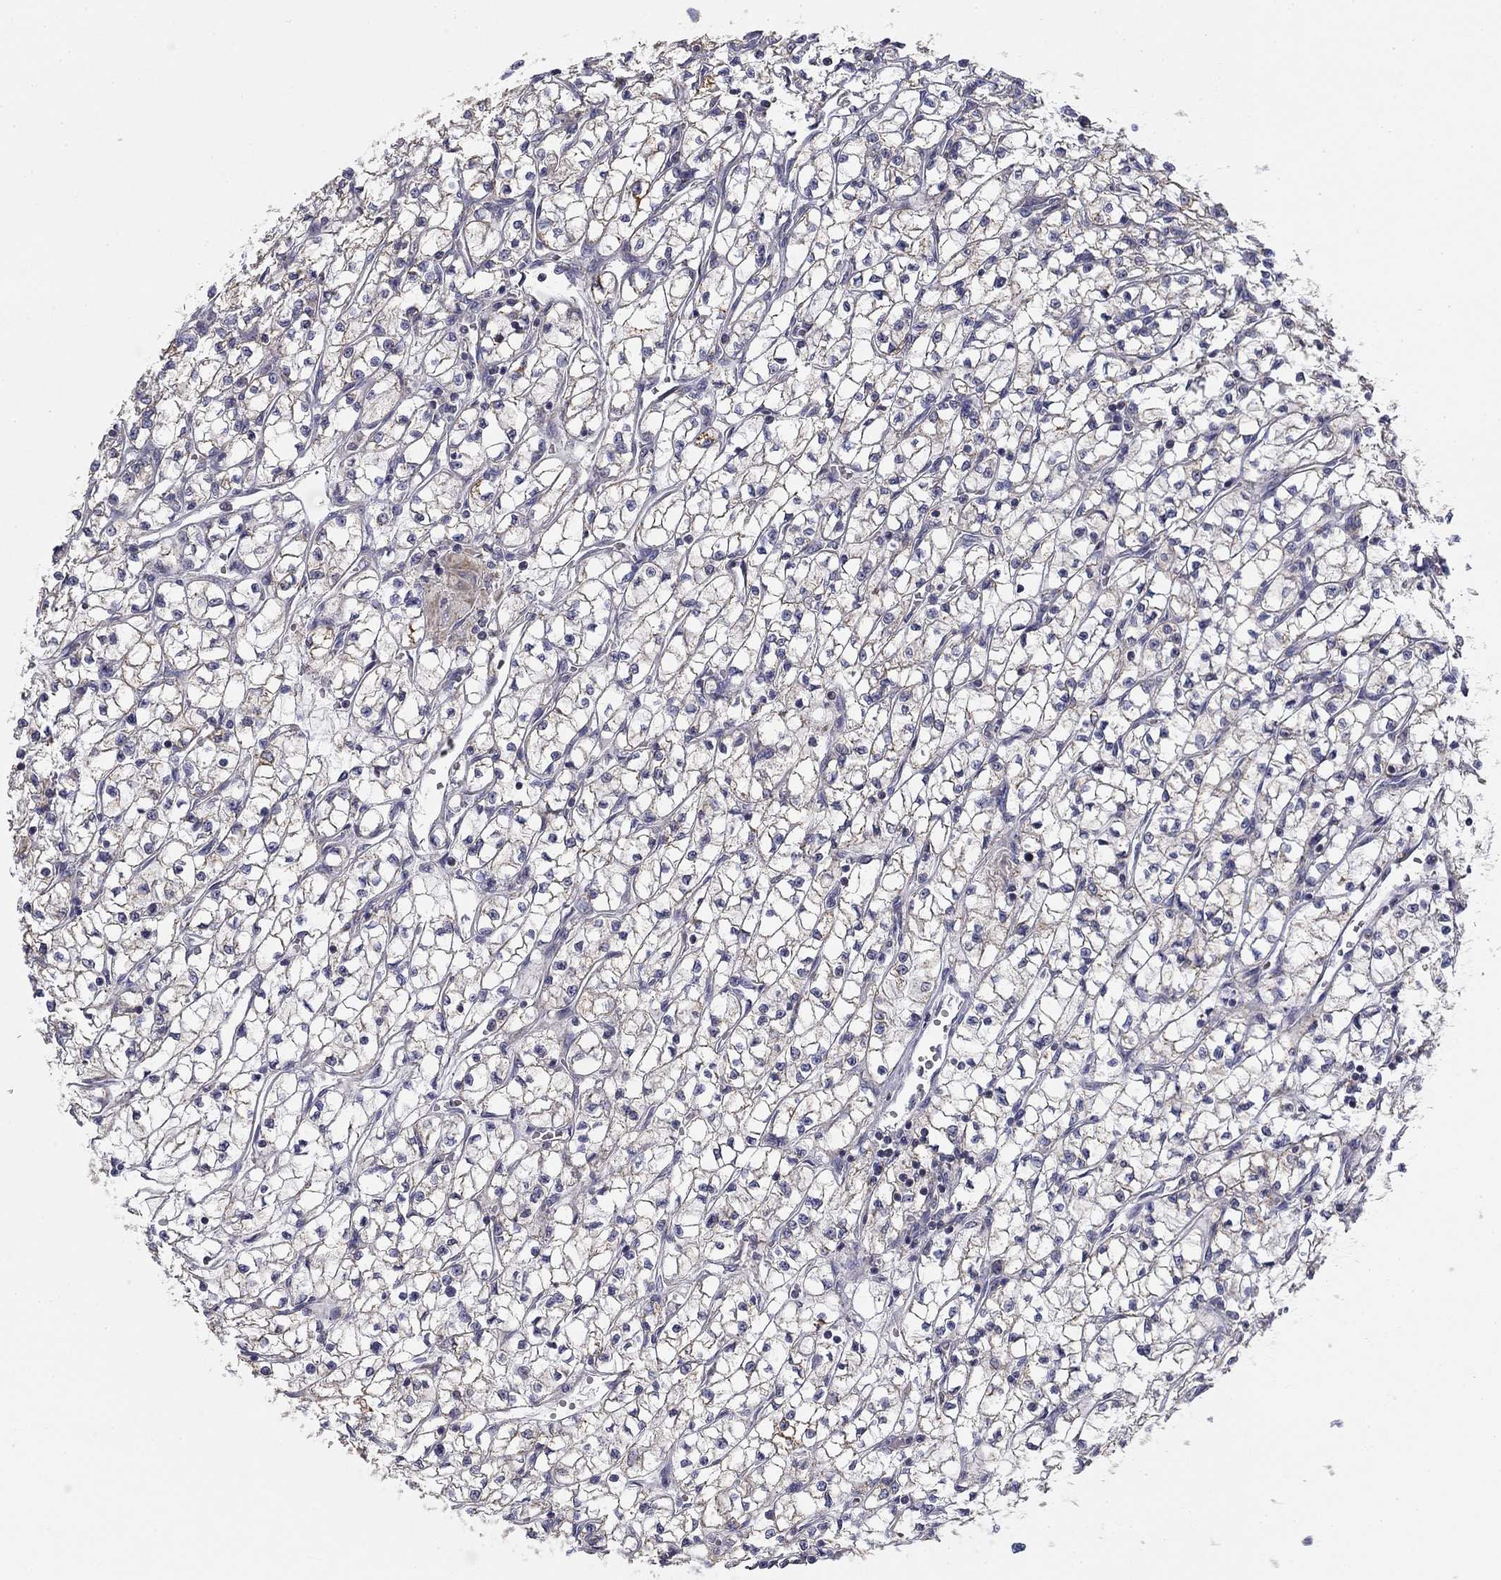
{"staining": {"intensity": "negative", "quantity": "none", "location": "none"}, "tissue": "renal cancer", "cell_type": "Tumor cells", "image_type": "cancer", "snomed": [{"axis": "morphology", "description": "Adenocarcinoma, NOS"}, {"axis": "topography", "description": "Kidney"}], "caption": "Immunohistochemistry micrograph of neoplastic tissue: human renal cancer (adenocarcinoma) stained with DAB exhibits no significant protein positivity in tumor cells.", "gene": "SLC2A9", "patient": {"sex": "female", "age": 64}}